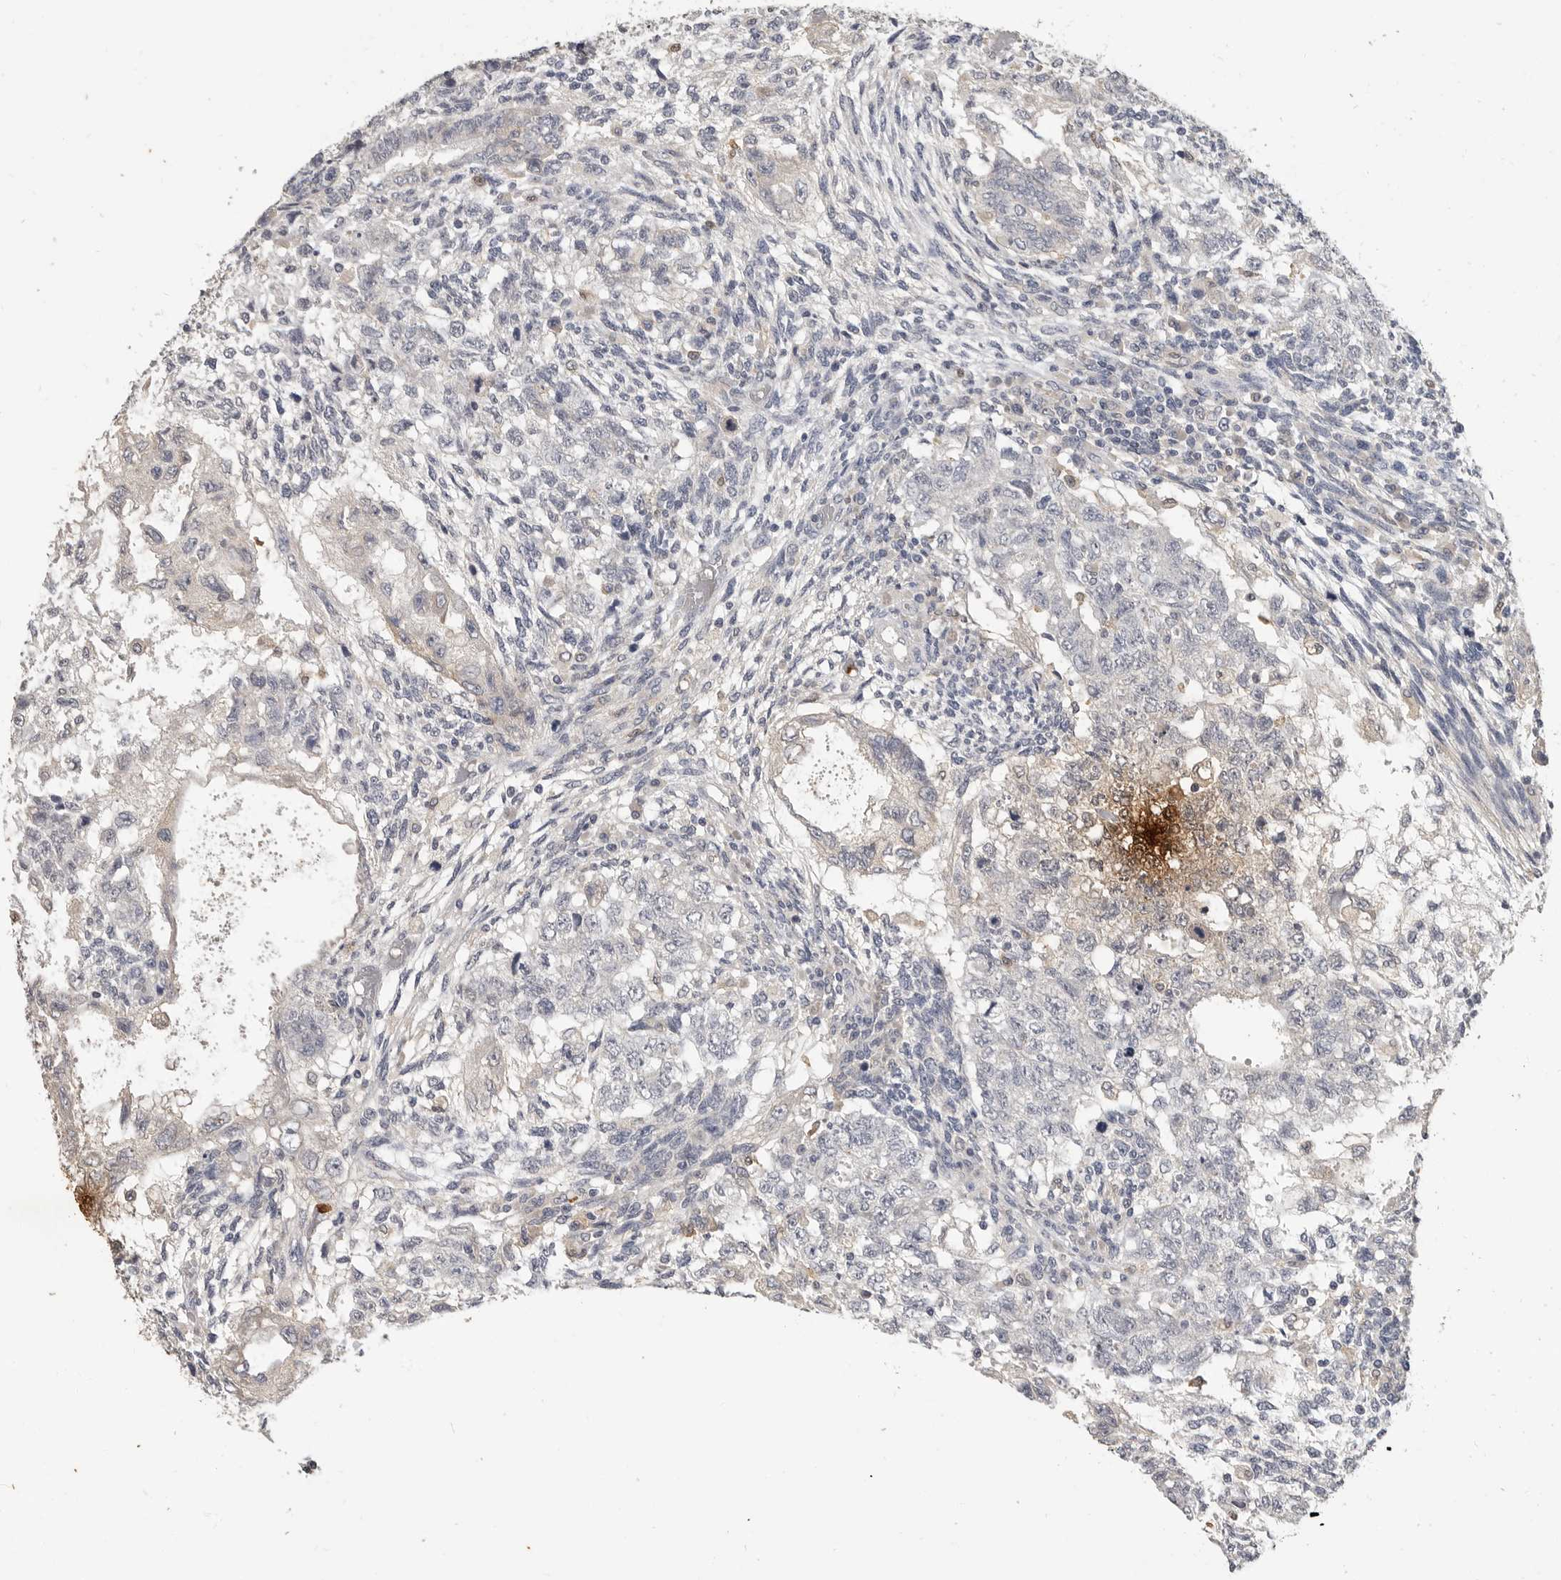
{"staining": {"intensity": "negative", "quantity": "none", "location": "none"}, "tissue": "testis cancer", "cell_type": "Tumor cells", "image_type": "cancer", "snomed": [{"axis": "morphology", "description": "Normal tissue, NOS"}, {"axis": "morphology", "description": "Carcinoma, Embryonal, NOS"}, {"axis": "topography", "description": "Testis"}], "caption": "Immunohistochemistry of testis cancer exhibits no staining in tumor cells.", "gene": "LTBR", "patient": {"sex": "male", "age": 36}}